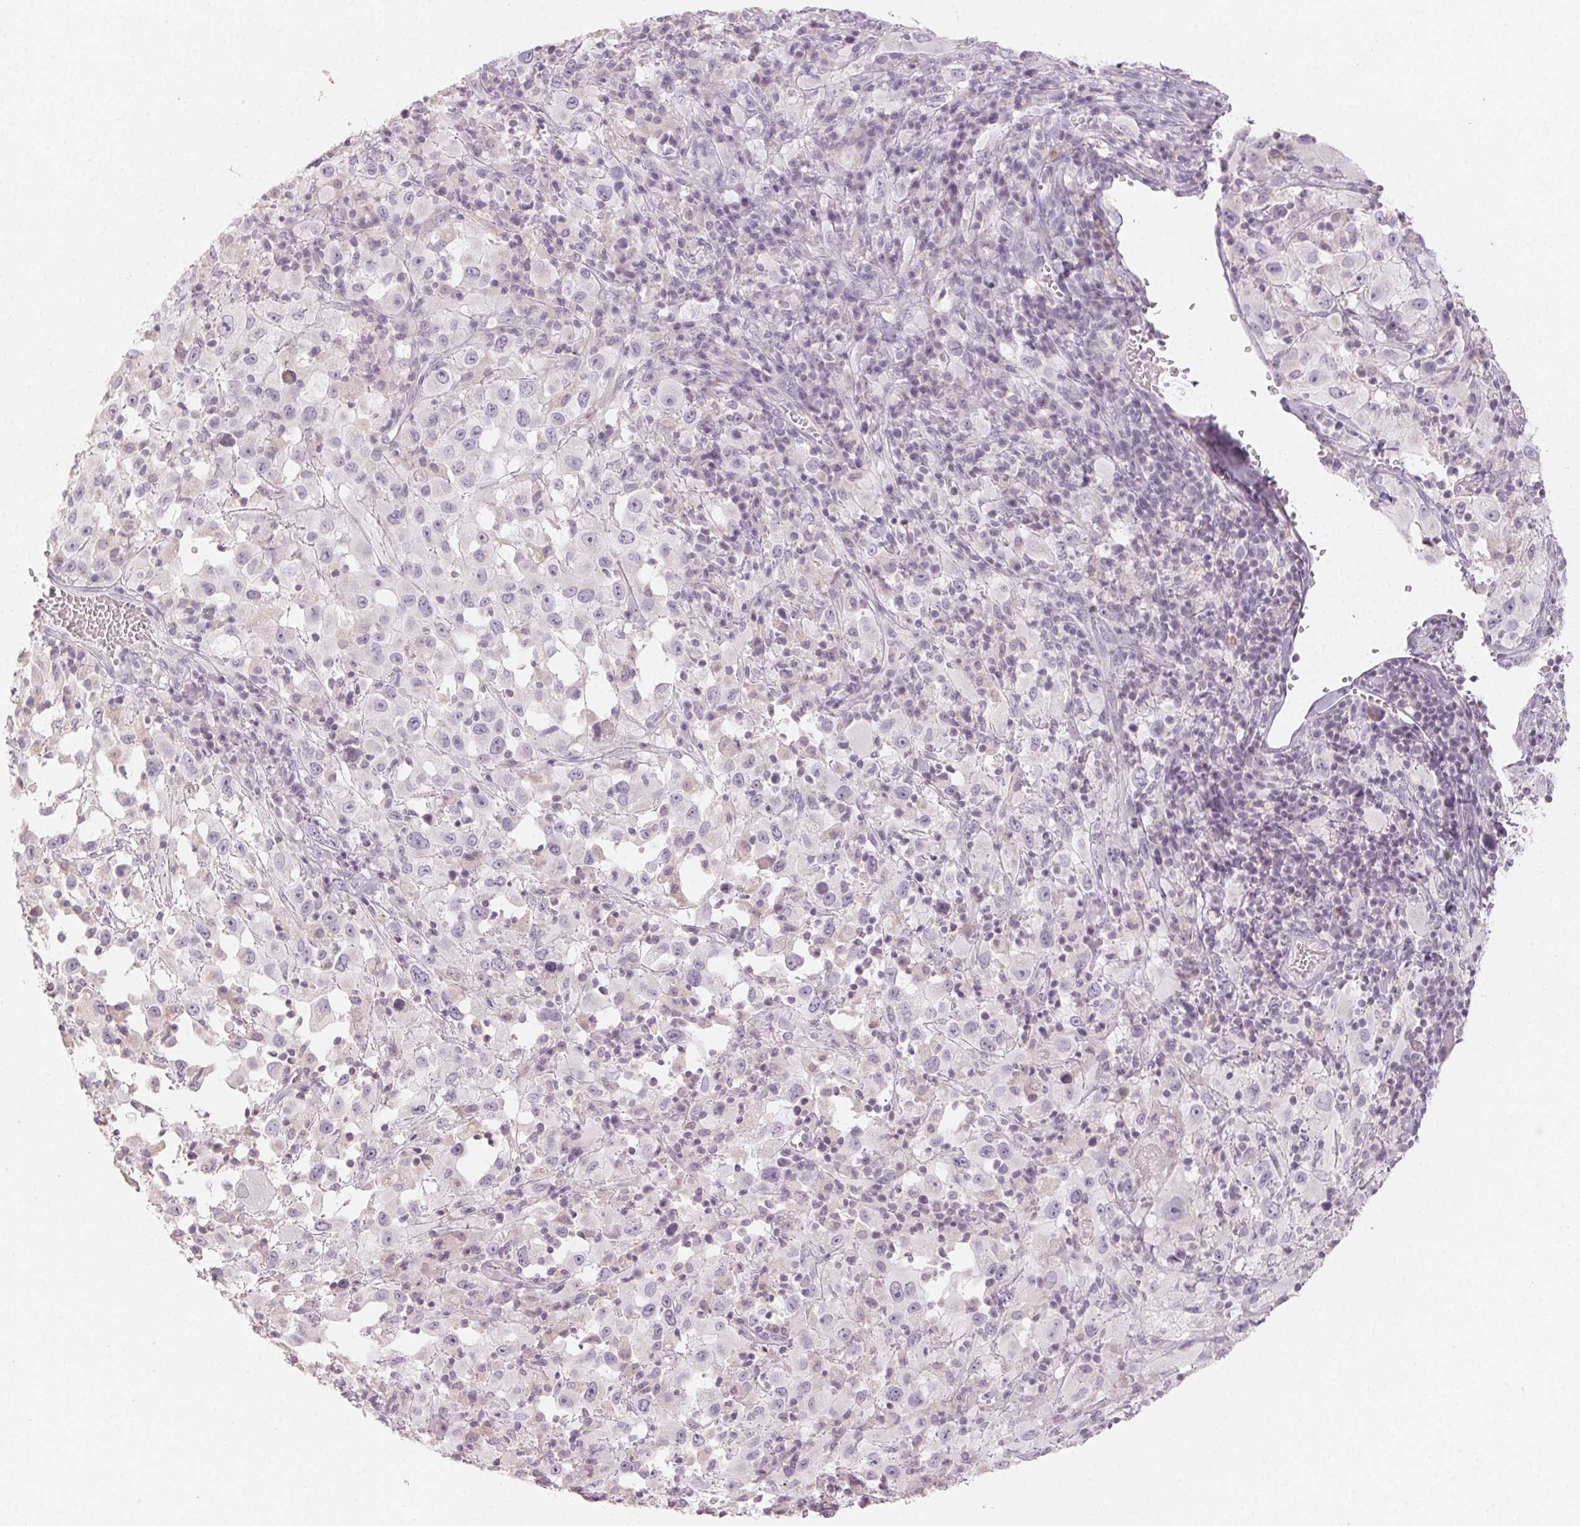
{"staining": {"intensity": "negative", "quantity": "none", "location": "none"}, "tissue": "melanoma", "cell_type": "Tumor cells", "image_type": "cancer", "snomed": [{"axis": "morphology", "description": "Malignant melanoma, Metastatic site"}, {"axis": "topography", "description": "Soft tissue"}], "caption": "IHC histopathology image of melanoma stained for a protein (brown), which exhibits no expression in tumor cells. (DAB (3,3'-diaminobenzidine) IHC, high magnification).", "gene": "LVRN", "patient": {"sex": "male", "age": 50}}